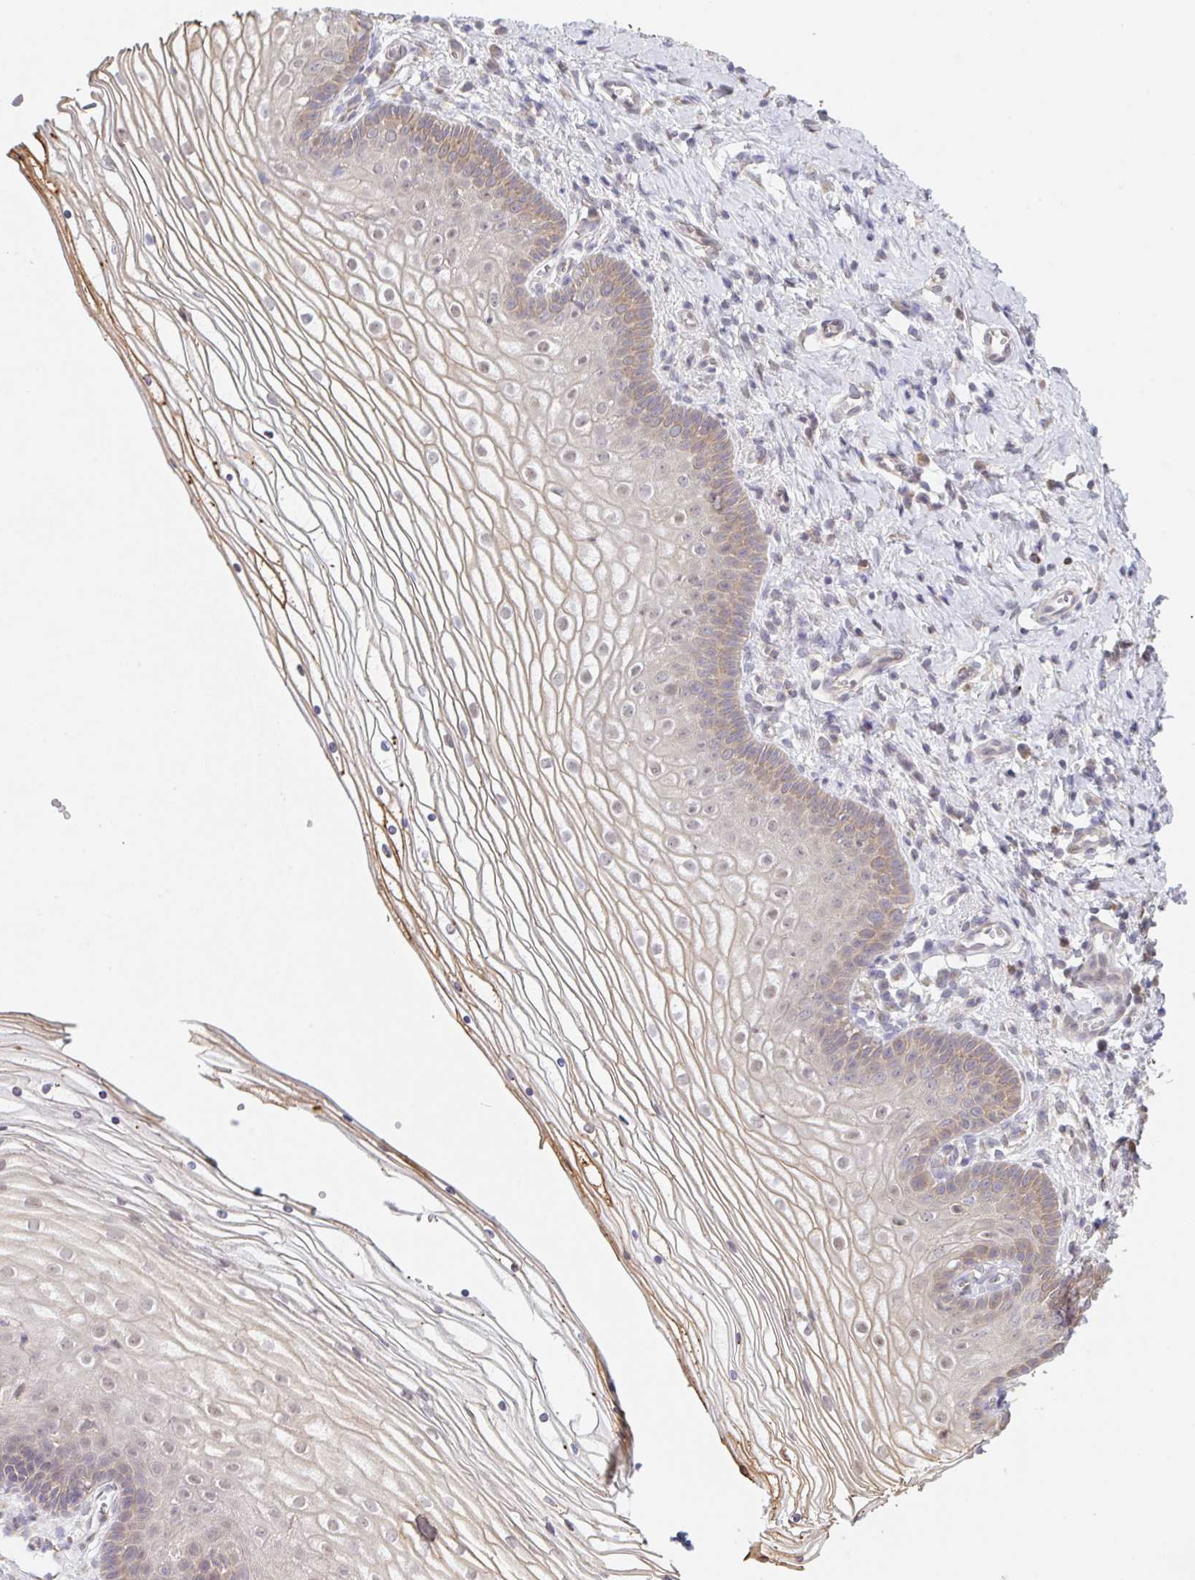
{"staining": {"intensity": "weak", "quantity": "25%-75%", "location": "cytoplasmic/membranous,nuclear"}, "tissue": "vagina", "cell_type": "Squamous epithelial cells", "image_type": "normal", "snomed": [{"axis": "morphology", "description": "Normal tissue, NOS"}, {"axis": "topography", "description": "Vagina"}], "caption": "Brown immunohistochemical staining in normal vagina displays weak cytoplasmic/membranous,nuclear positivity in approximately 25%-75% of squamous epithelial cells. (Brightfield microscopy of DAB IHC at high magnification).", "gene": "TBPL2", "patient": {"sex": "female", "age": 56}}